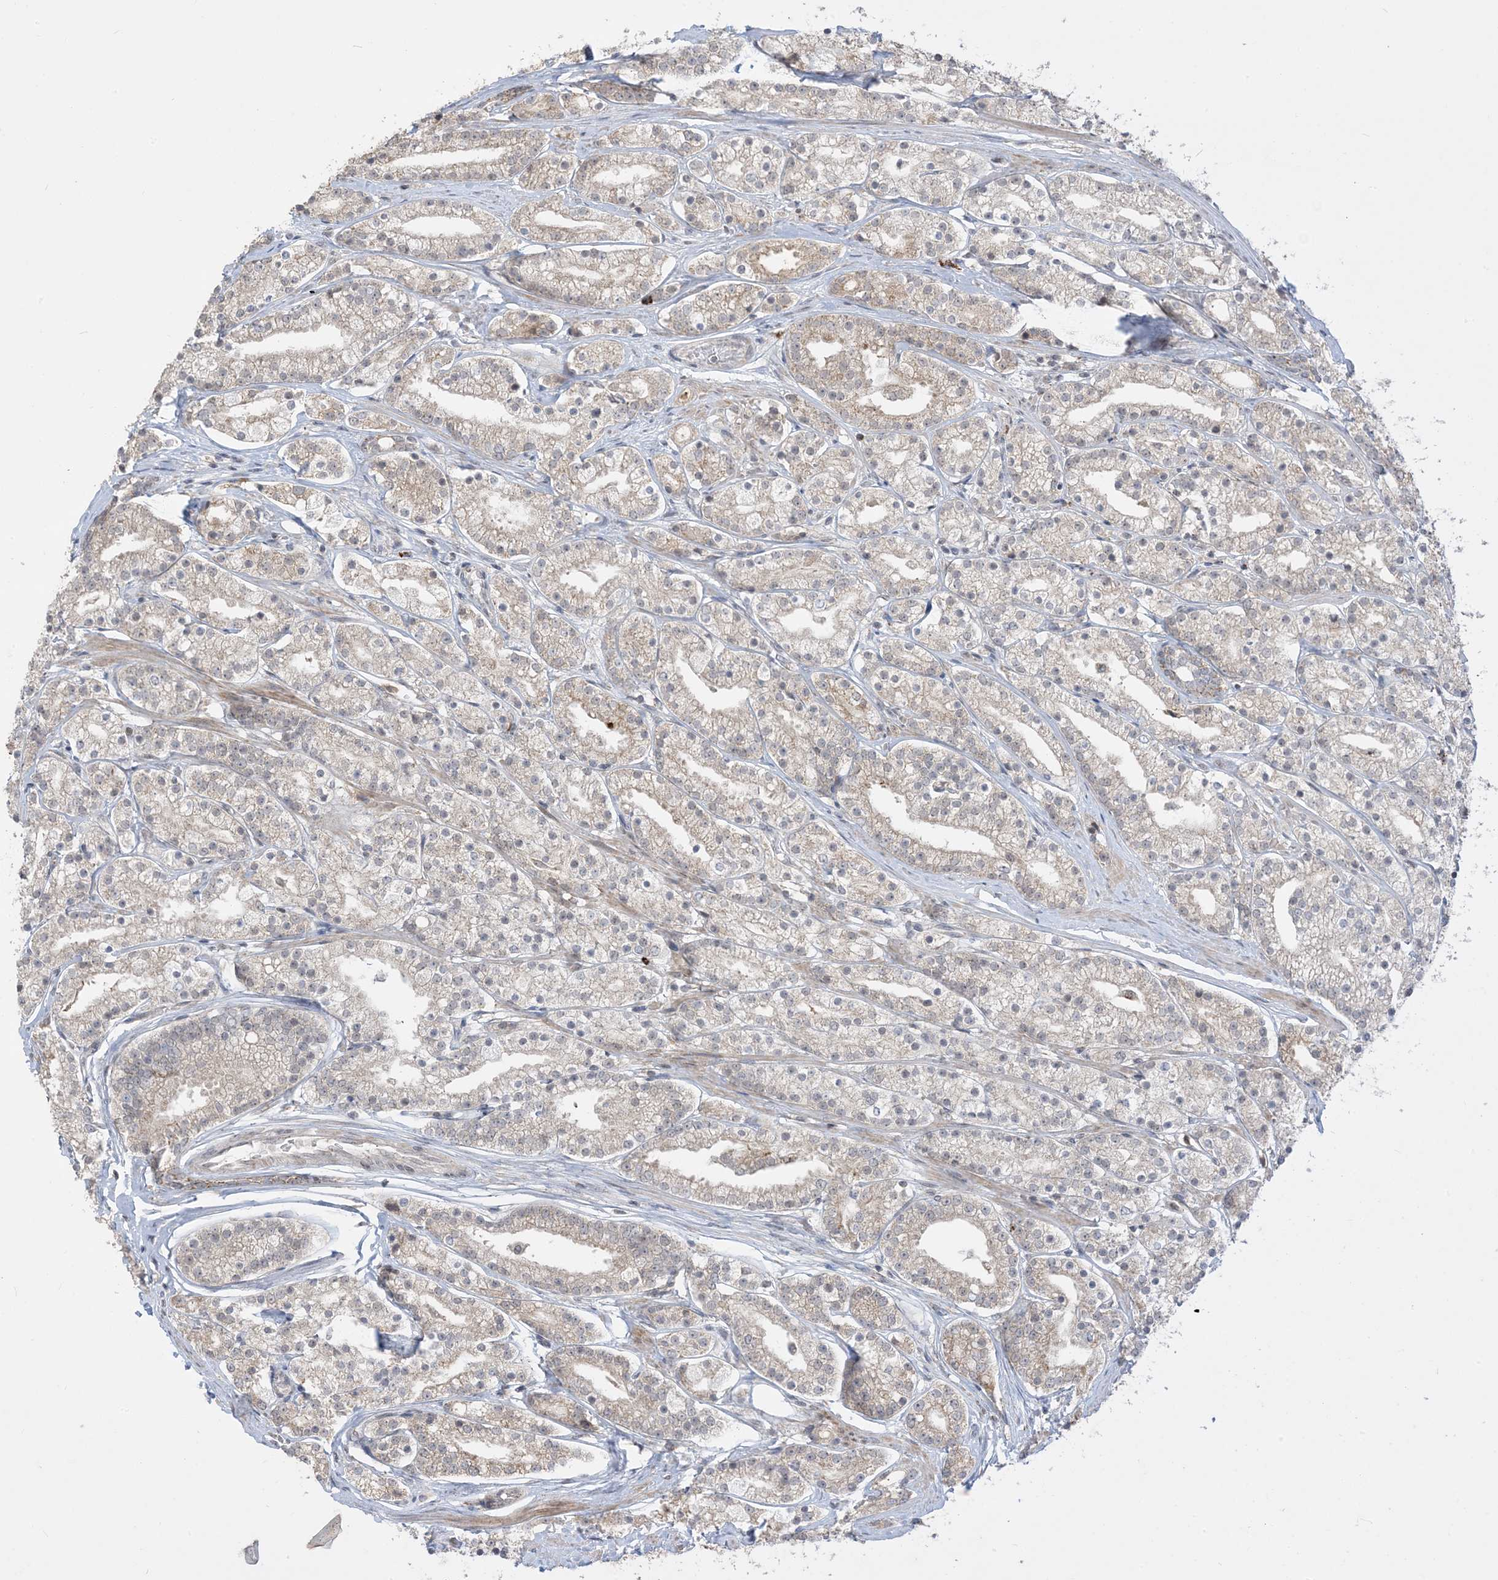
{"staining": {"intensity": "moderate", "quantity": "25%-75%", "location": "cytoplasmic/membranous"}, "tissue": "prostate cancer", "cell_type": "Tumor cells", "image_type": "cancer", "snomed": [{"axis": "morphology", "description": "Adenocarcinoma, High grade"}, {"axis": "topography", "description": "Prostate"}], "caption": "Tumor cells display medium levels of moderate cytoplasmic/membranous positivity in about 25%-75% of cells in human prostate cancer.", "gene": "KANSL3", "patient": {"sex": "male", "age": 69}}